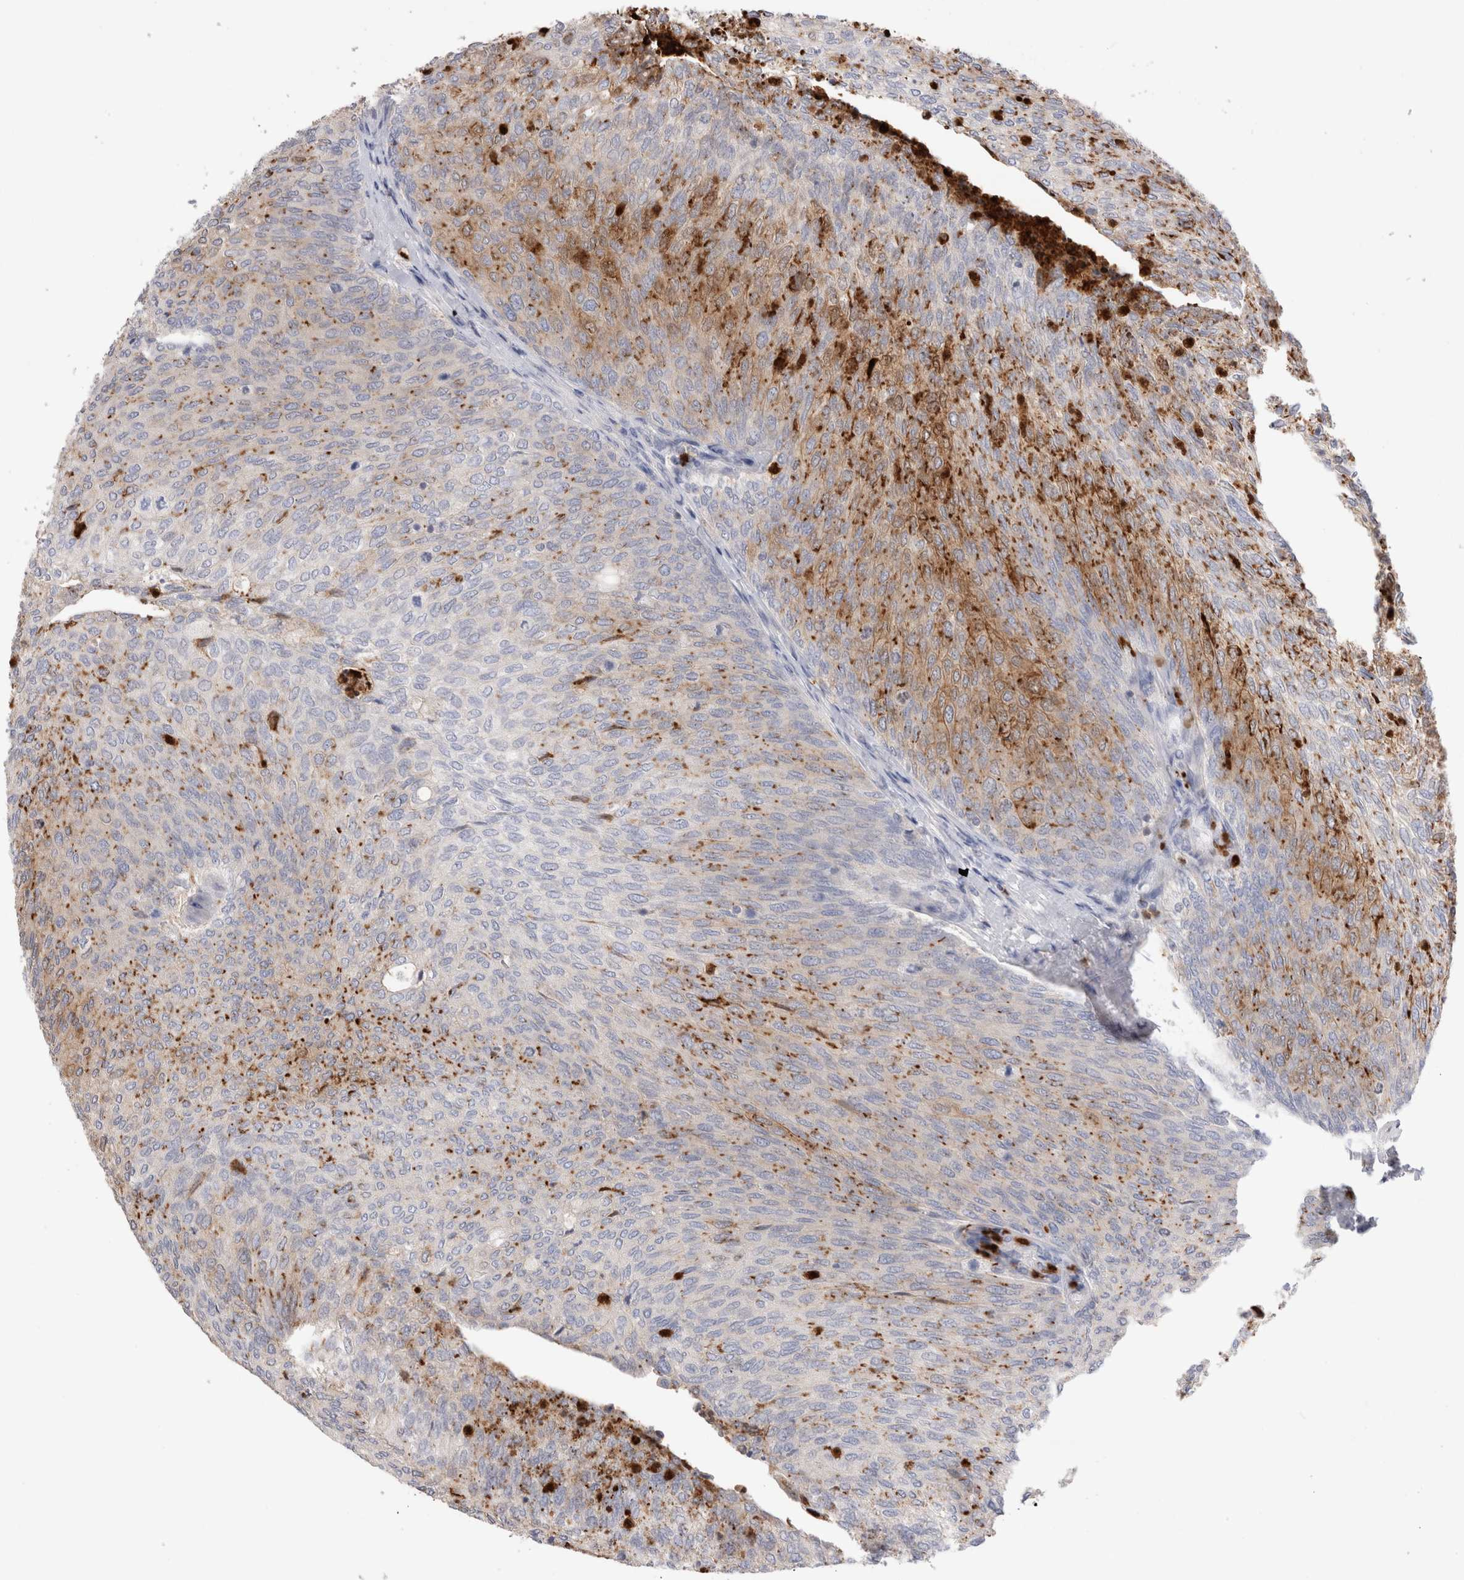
{"staining": {"intensity": "moderate", "quantity": "25%-75%", "location": "cytoplasmic/membranous"}, "tissue": "urothelial cancer", "cell_type": "Tumor cells", "image_type": "cancer", "snomed": [{"axis": "morphology", "description": "Urothelial carcinoma, Low grade"}, {"axis": "topography", "description": "Urinary bladder"}], "caption": "Urothelial cancer was stained to show a protein in brown. There is medium levels of moderate cytoplasmic/membranous positivity in about 25%-75% of tumor cells. (DAB (3,3'-diaminobenzidine) IHC, brown staining for protein, blue staining for nuclei).", "gene": "NXT2", "patient": {"sex": "female", "age": 79}}